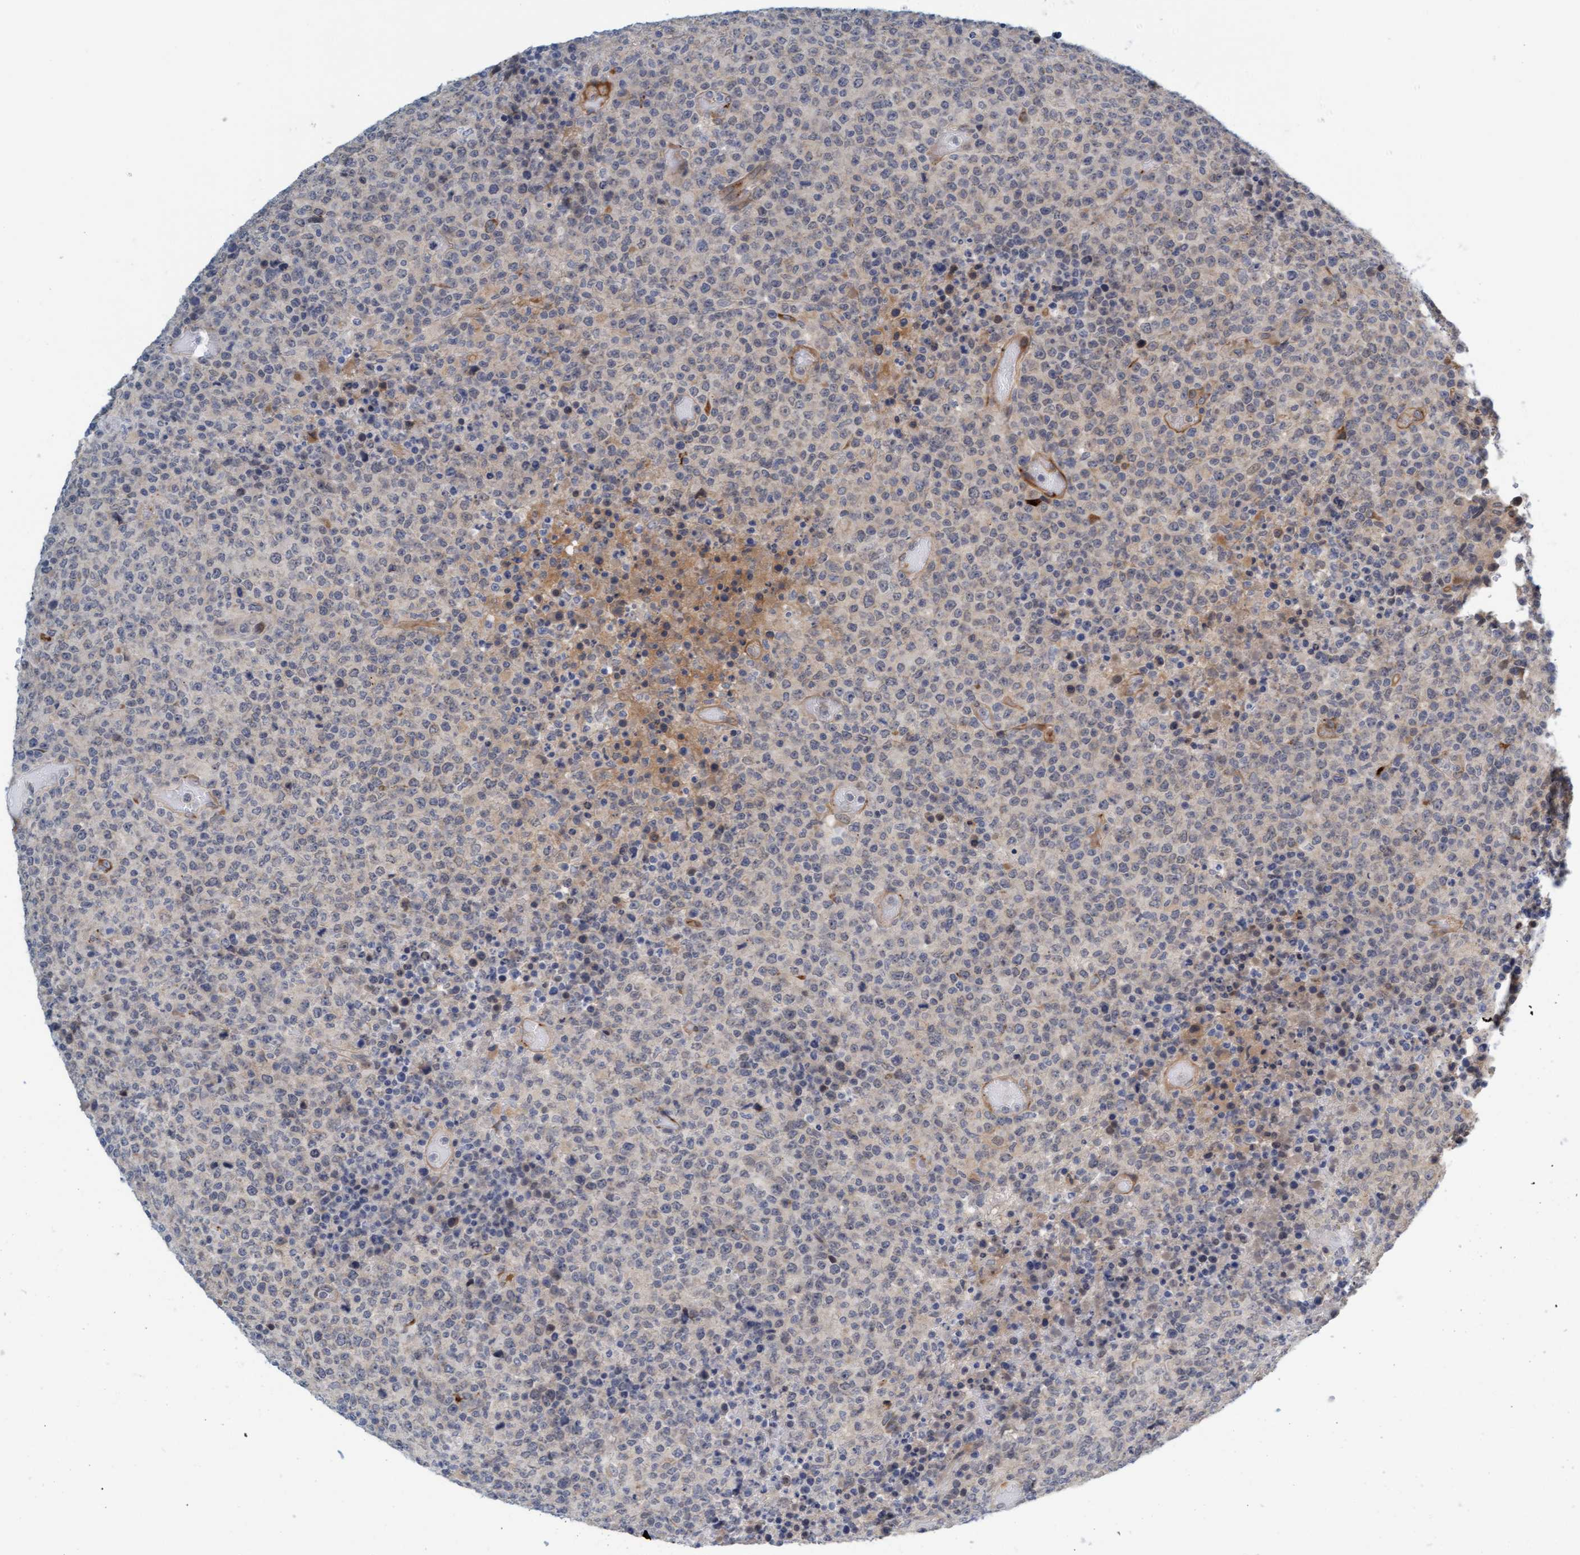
{"staining": {"intensity": "negative", "quantity": "none", "location": "none"}, "tissue": "lymphoma", "cell_type": "Tumor cells", "image_type": "cancer", "snomed": [{"axis": "morphology", "description": "Malignant lymphoma, non-Hodgkin's type, High grade"}, {"axis": "topography", "description": "Lymph node"}], "caption": "The immunohistochemistry image has no significant positivity in tumor cells of malignant lymphoma, non-Hodgkin's type (high-grade) tissue. The staining was performed using DAB (3,3'-diaminobenzidine) to visualize the protein expression in brown, while the nuclei were stained in blue with hematoxylin (Magnification: 20x).", "gene": "TSTD2", "patient": {"sex": "male", "age": 13}}